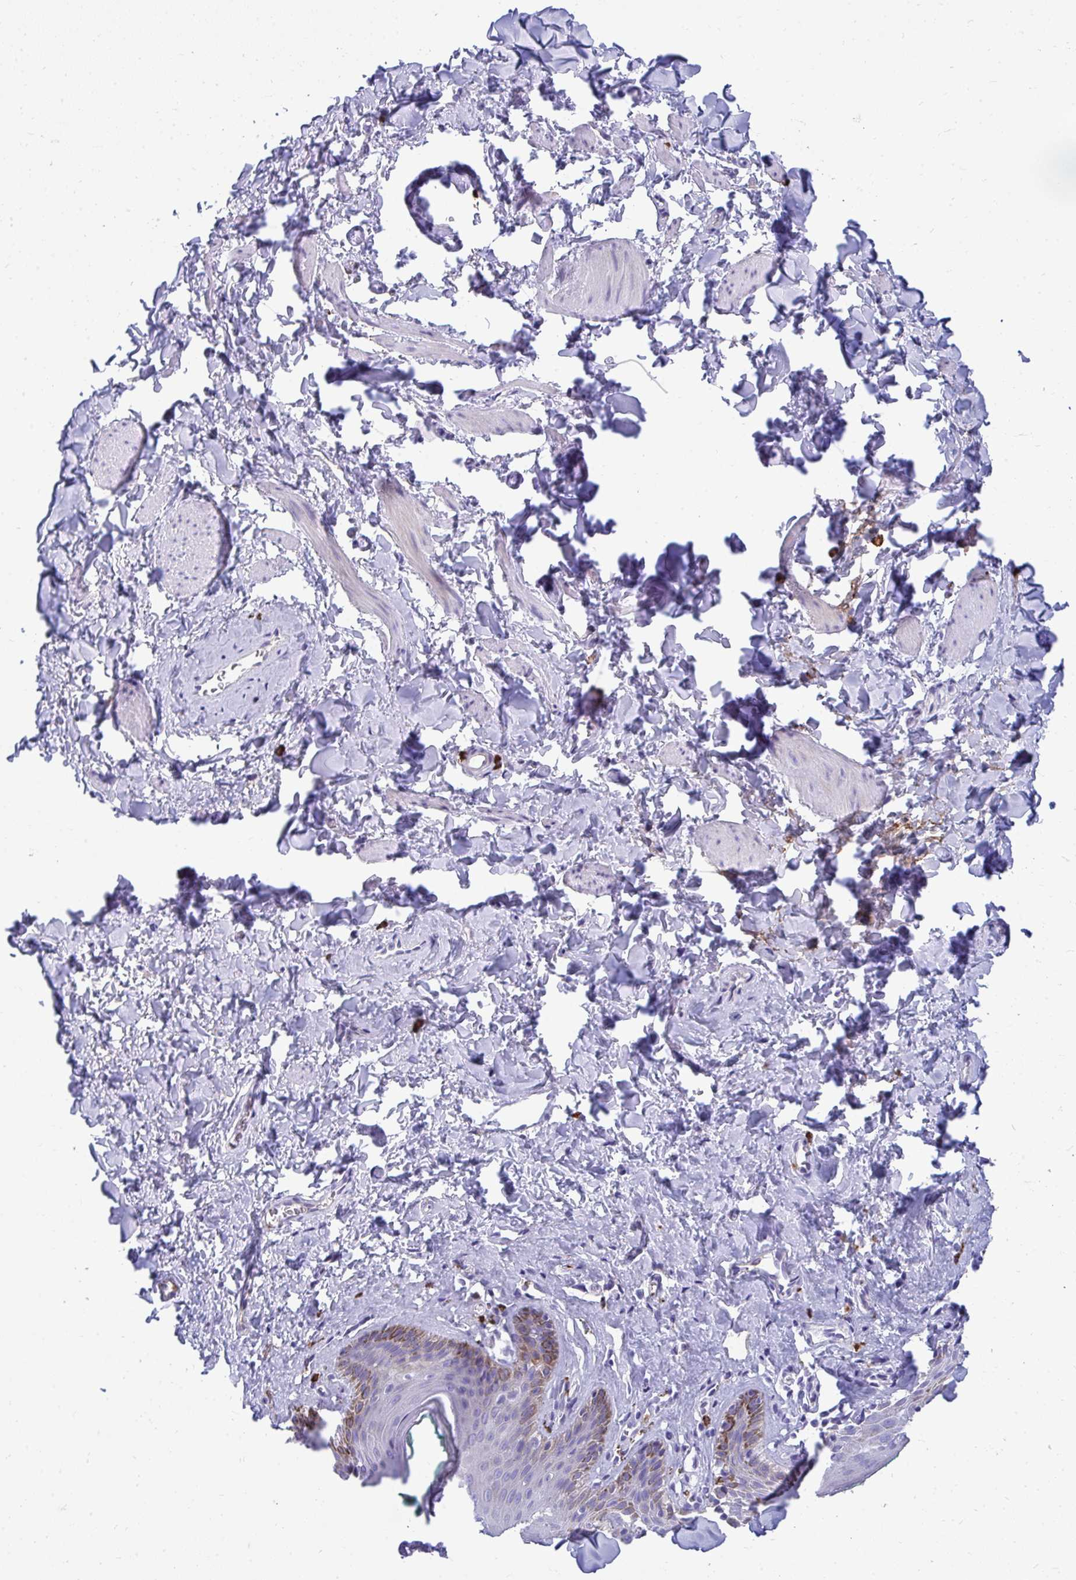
{"staining": {"intensity": "moderate", "quantity": "<25%", "location": "cytoplasmic/membranous"}, "tissue": "skin", "cell_type": "Epidermal cells", "image_type": "normal", "snomed": [{"axis": "morphology", "description": "Normal tissue, NOS"}, {"axis": "topography", "description": "Vulva"}, {"axis": "topography", "description": "Peripheral nerve tissue"}], "caption": "Immunohistochemical staining of normal skin reveals low levels of moderate cytoplasmic/membranous expression in approximately <25% of epidermal cells. (brown staining indicates protein expression, while blue staining denotes nuclei).", "gene": "TSBP1", "patient": {"sex": "female", "age": 66}}